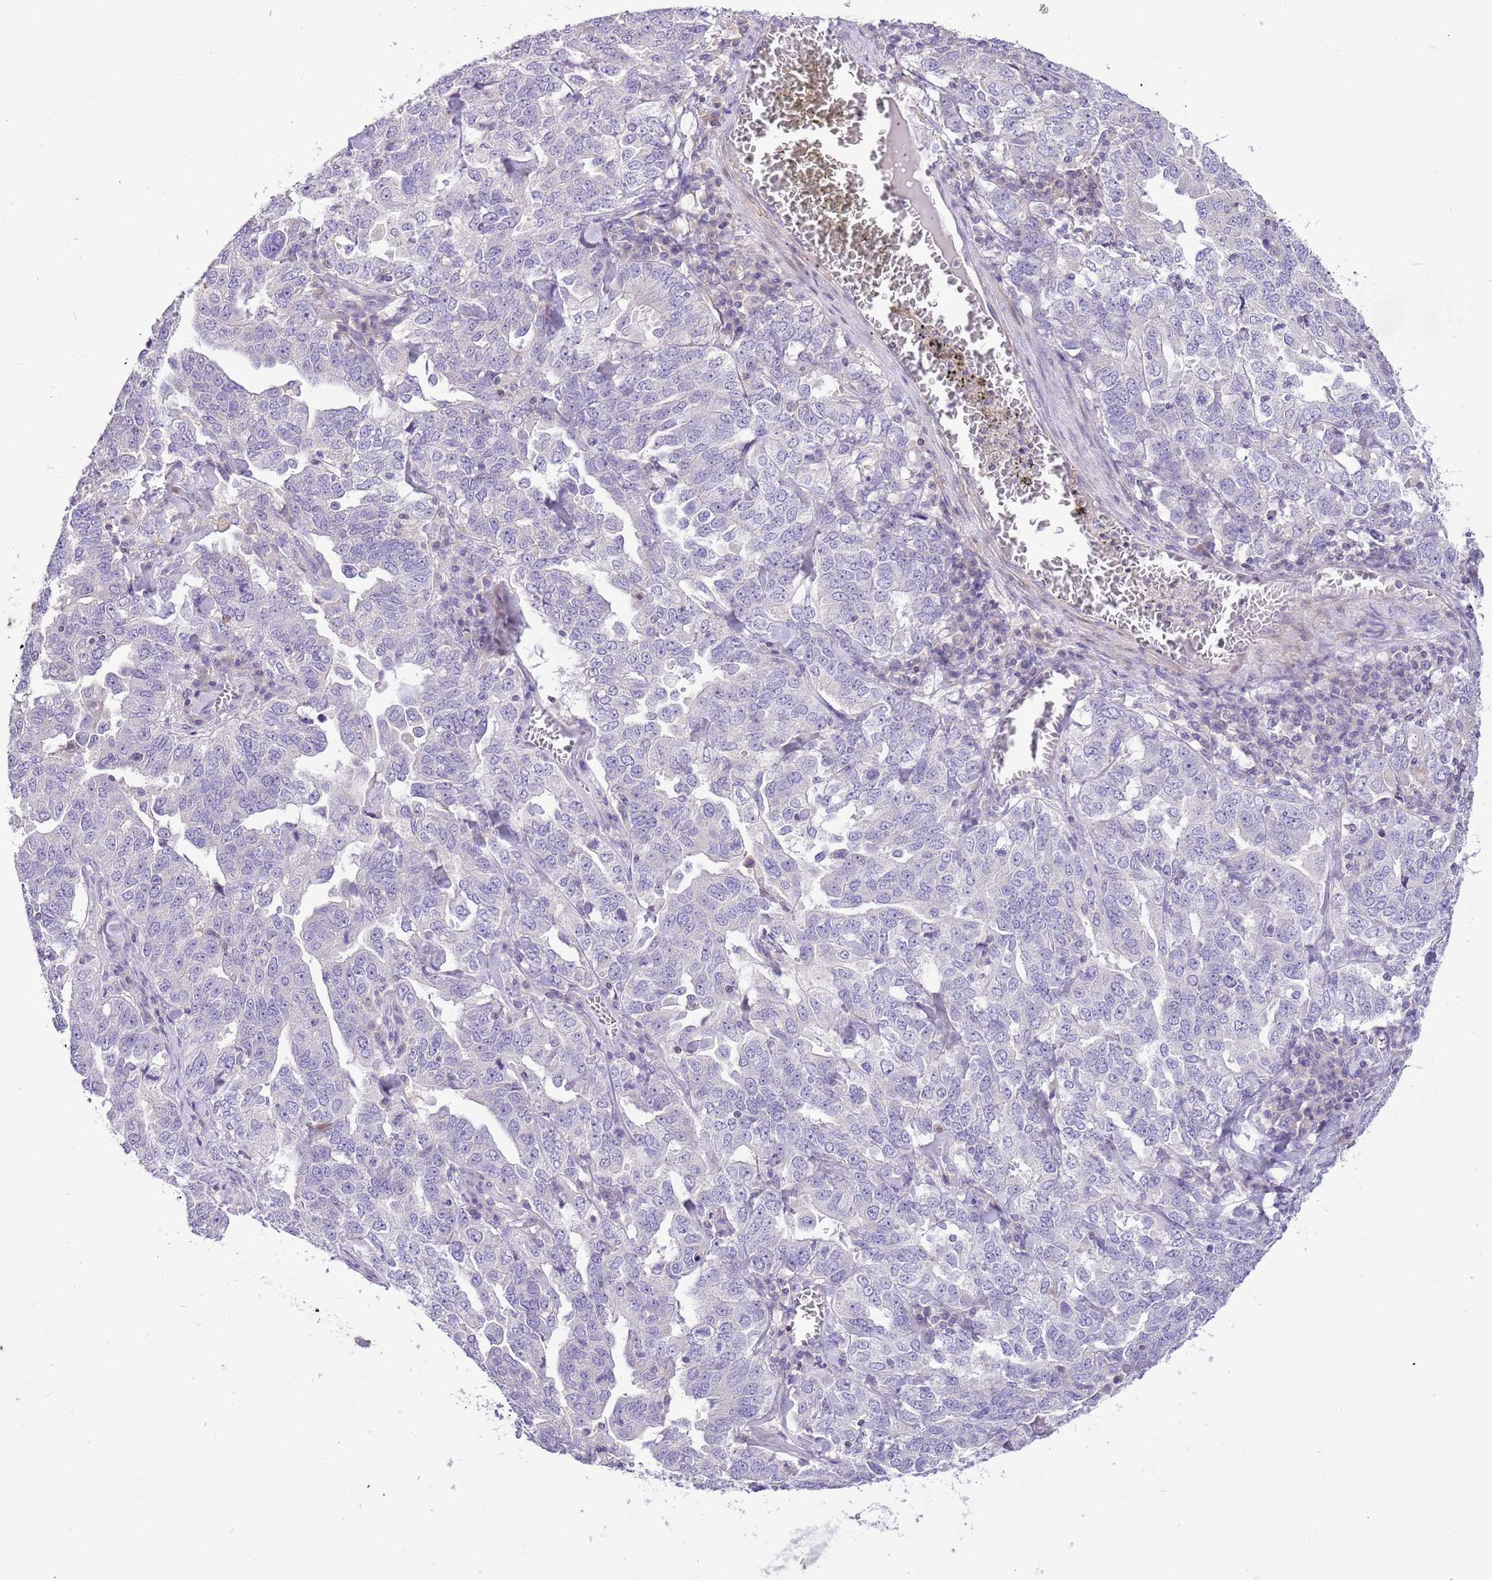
{"staining": {"intensity": "negative", "quantity": "none", "location": "none"}, "tissue": "ovarian cancer", "cell_type": "Tumor cells", "image_type": "cancer", "snomed": [{"axis": "morphology", "description": "Carcinoma, endometroid"}, {"axis": "topography", "description": "Ovary"}], "caption": "There is no significant staining in tumor cells of ovarian cancer (endometroid carcinoma).", "gene": "GLCE", "patient": {"sex": "female", "age": 62}}